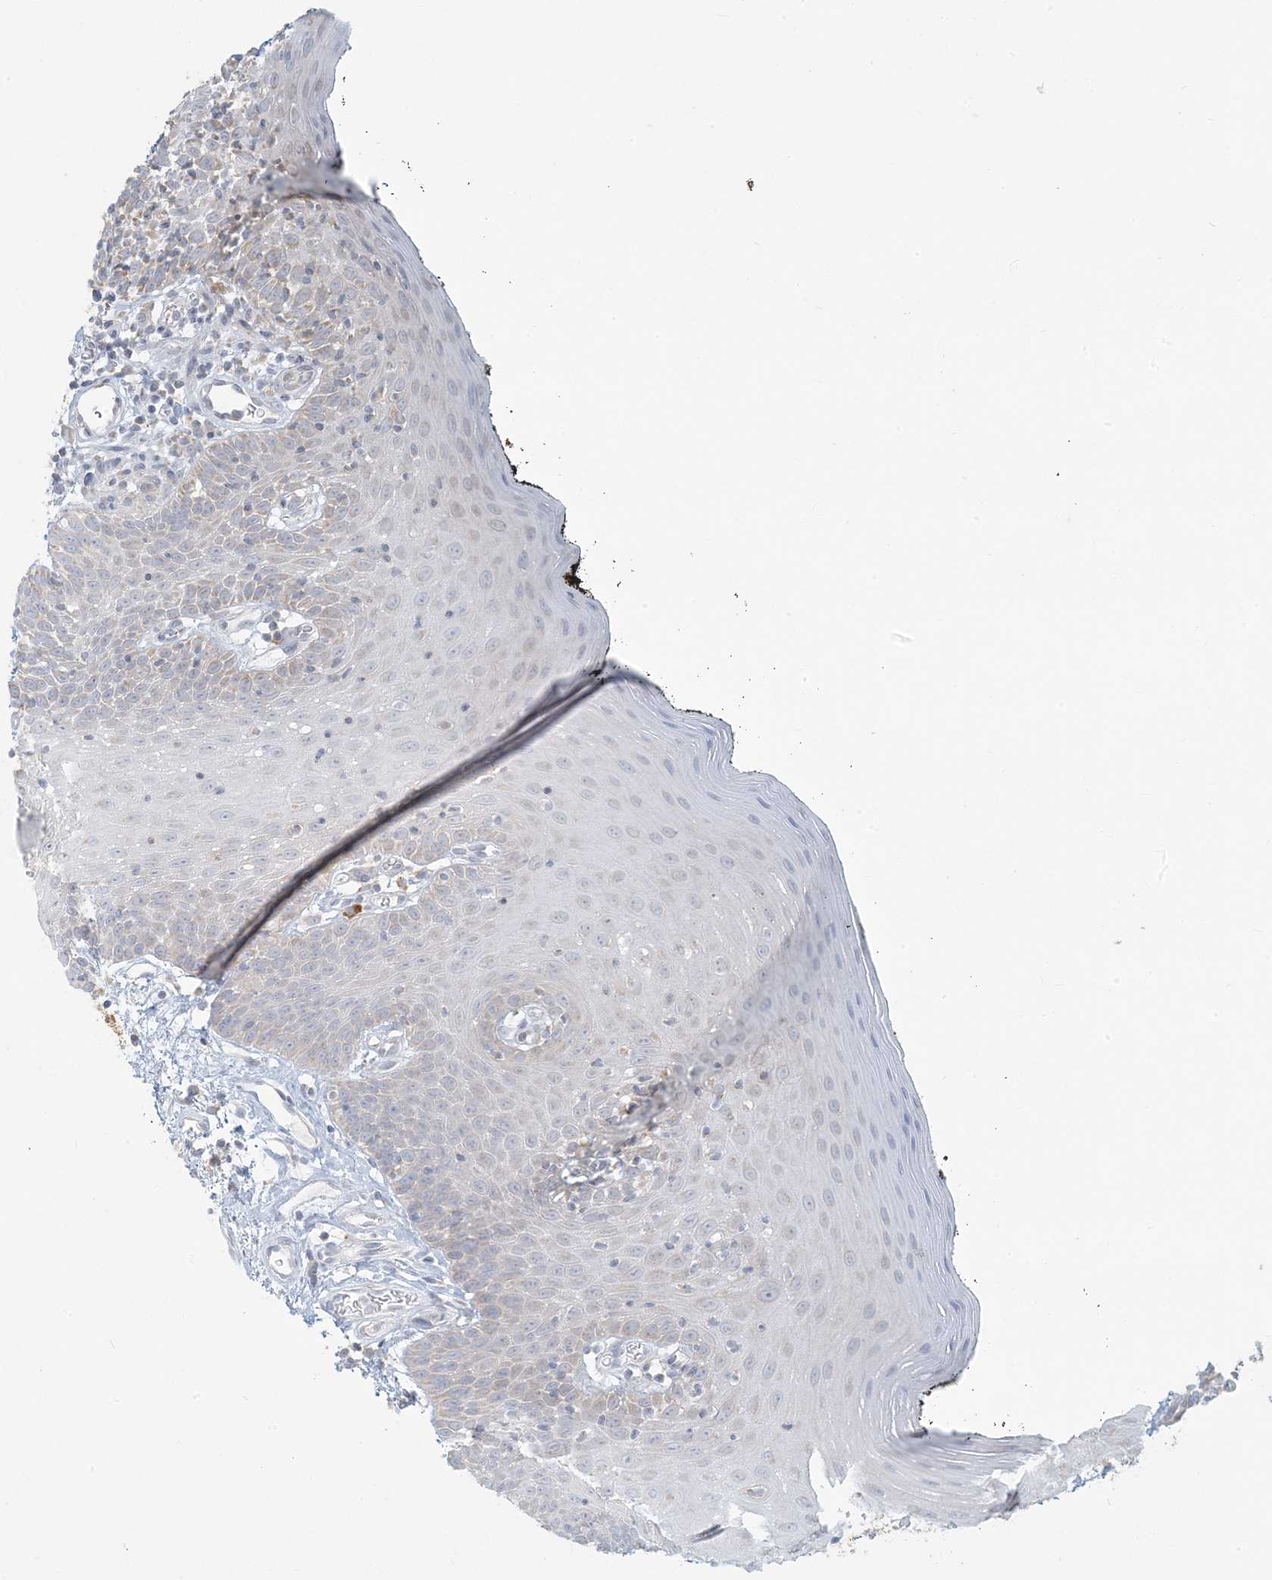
{"staining": {"intensity": "weak", "quantity": "<25%", "location": "cytoplasmic/membranous"}, "tissue": "oral mucosa", "cell_type": "Squamous epithelial cells", "image_type": "normal", "snomed": [{"axis": "morphology", "description": "Normal tissue, NOS"}, {"axis": "topography", "description": "Oral tissue"}], "caption": "Immunohistochemical staining of benign human oral mucosa reveals no significant staining in squamous epithelial cells.", "gene": "MCAT", "patient": {"sex": "male", "age": 74}}